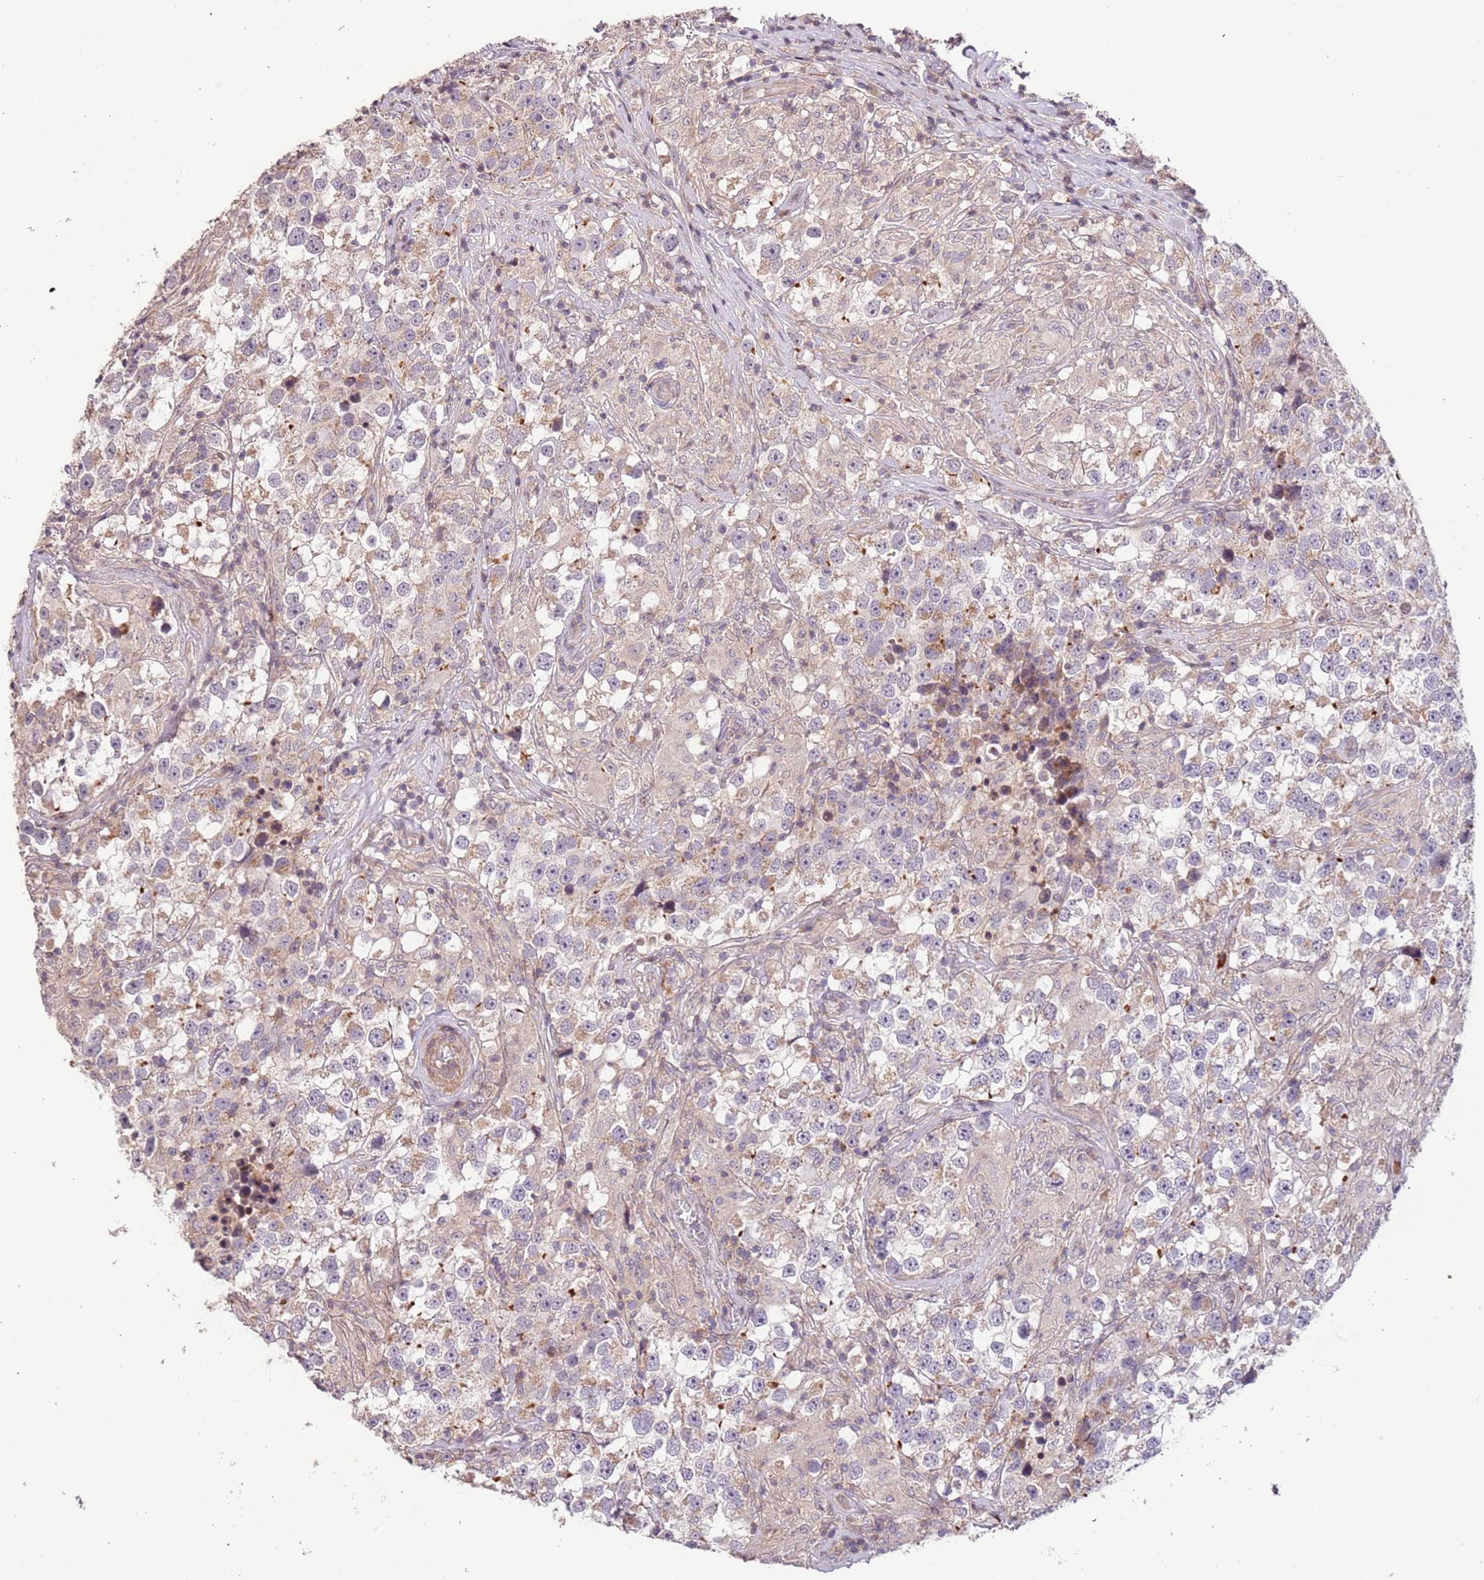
{"staining": {"intensity": "weak", "quantity": "<25%", "location": "cytoplasmic/membranous"}, "tissue": "testis cancer", "cell_type": "Tumor cells", "image_type": "cancer", "snomed": [{"axis": "morphology", "description": "Seminoma, NOS"}, {"axis": "topography", "description": "Testis"}], "caption": "A micrograph of human testis cancer (seminoma) is negative for staining in tumor cells.", "gene": "SLC16A4", "patient": {"sex": "male", "age": 46}}